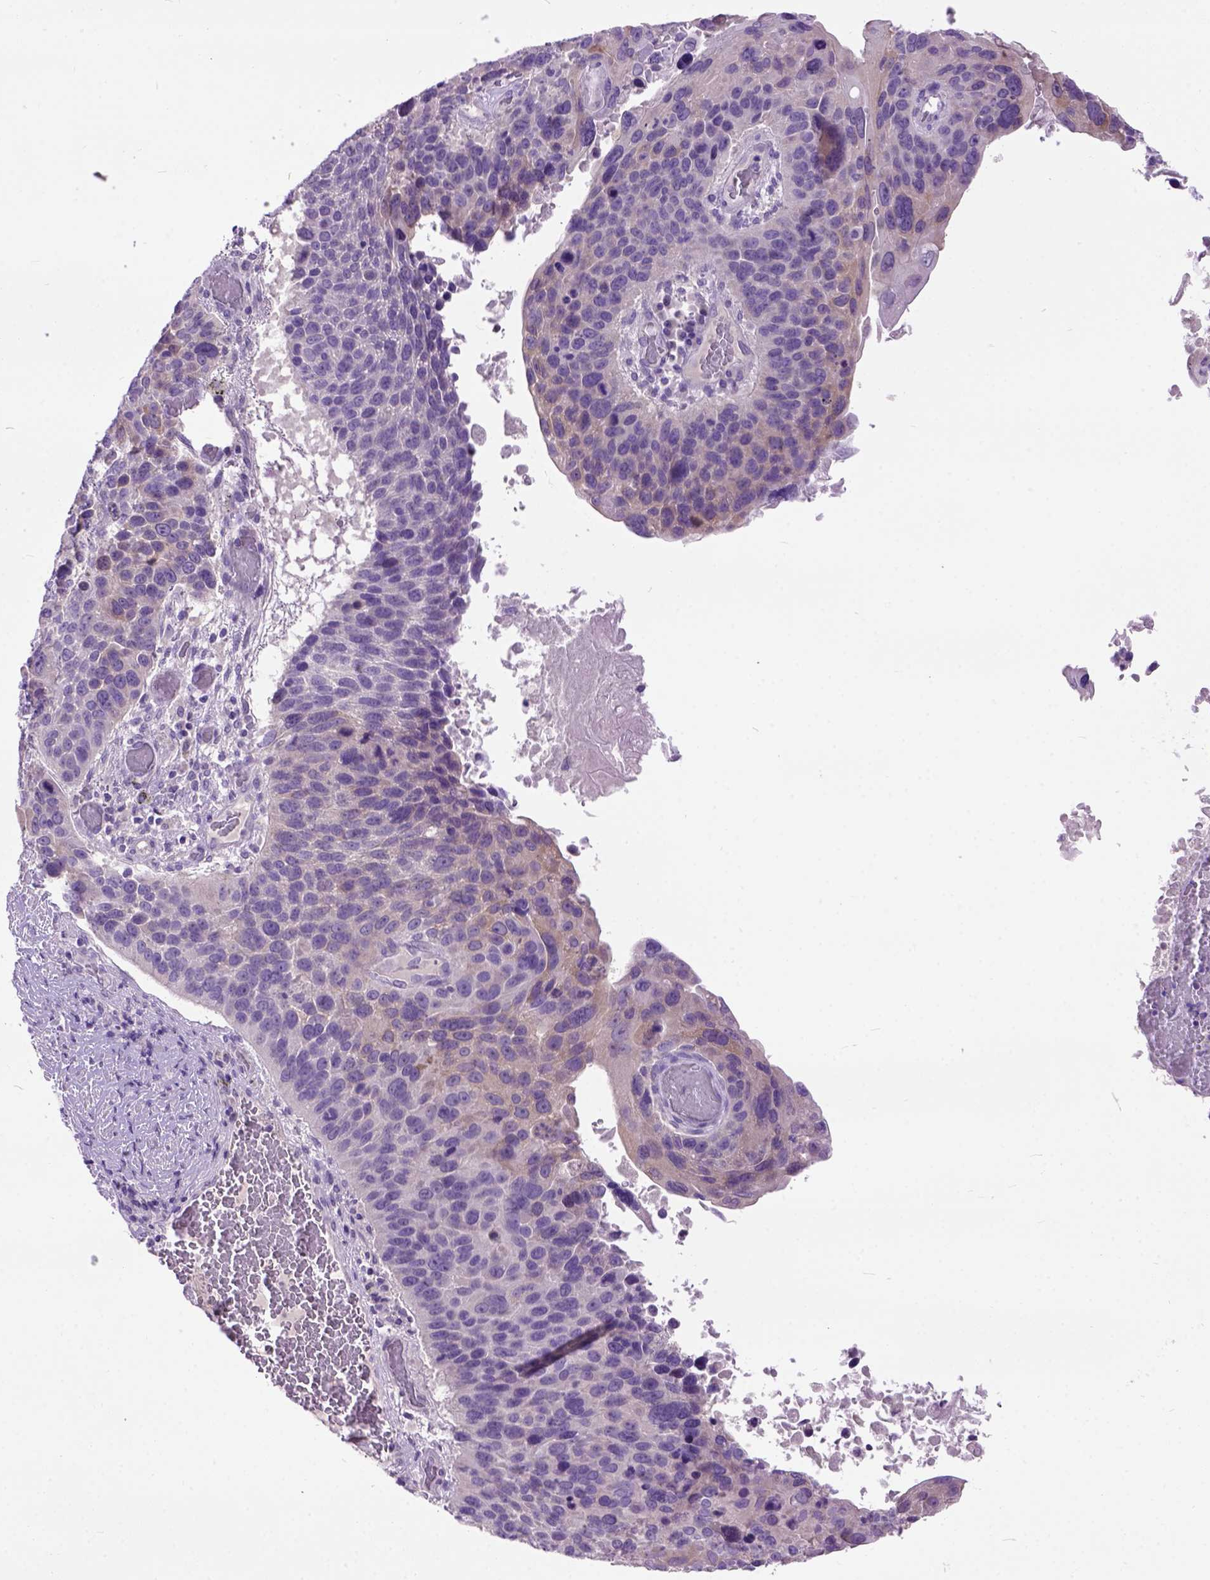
{"staining": {"intensity": "weak", "quantity": "<25%", "location": "cytoplasmic/membranous"}, "tissue": "lung cancer", "cell_type": "Tumor cells", "image_type": "cancer", "snomed": [{"axis": "morphology", "description": "Squamous cell carcinoma, NOS"}, {"axis": "topography", "description": "Lung"}], "caption": "A histopathology image of lung cancer (squamous cell carcinoma) stained for a protein reveals no brown staining in tumor cells.", "gene": "MAPT", "patient": {"sex": "male", "age": 68}}